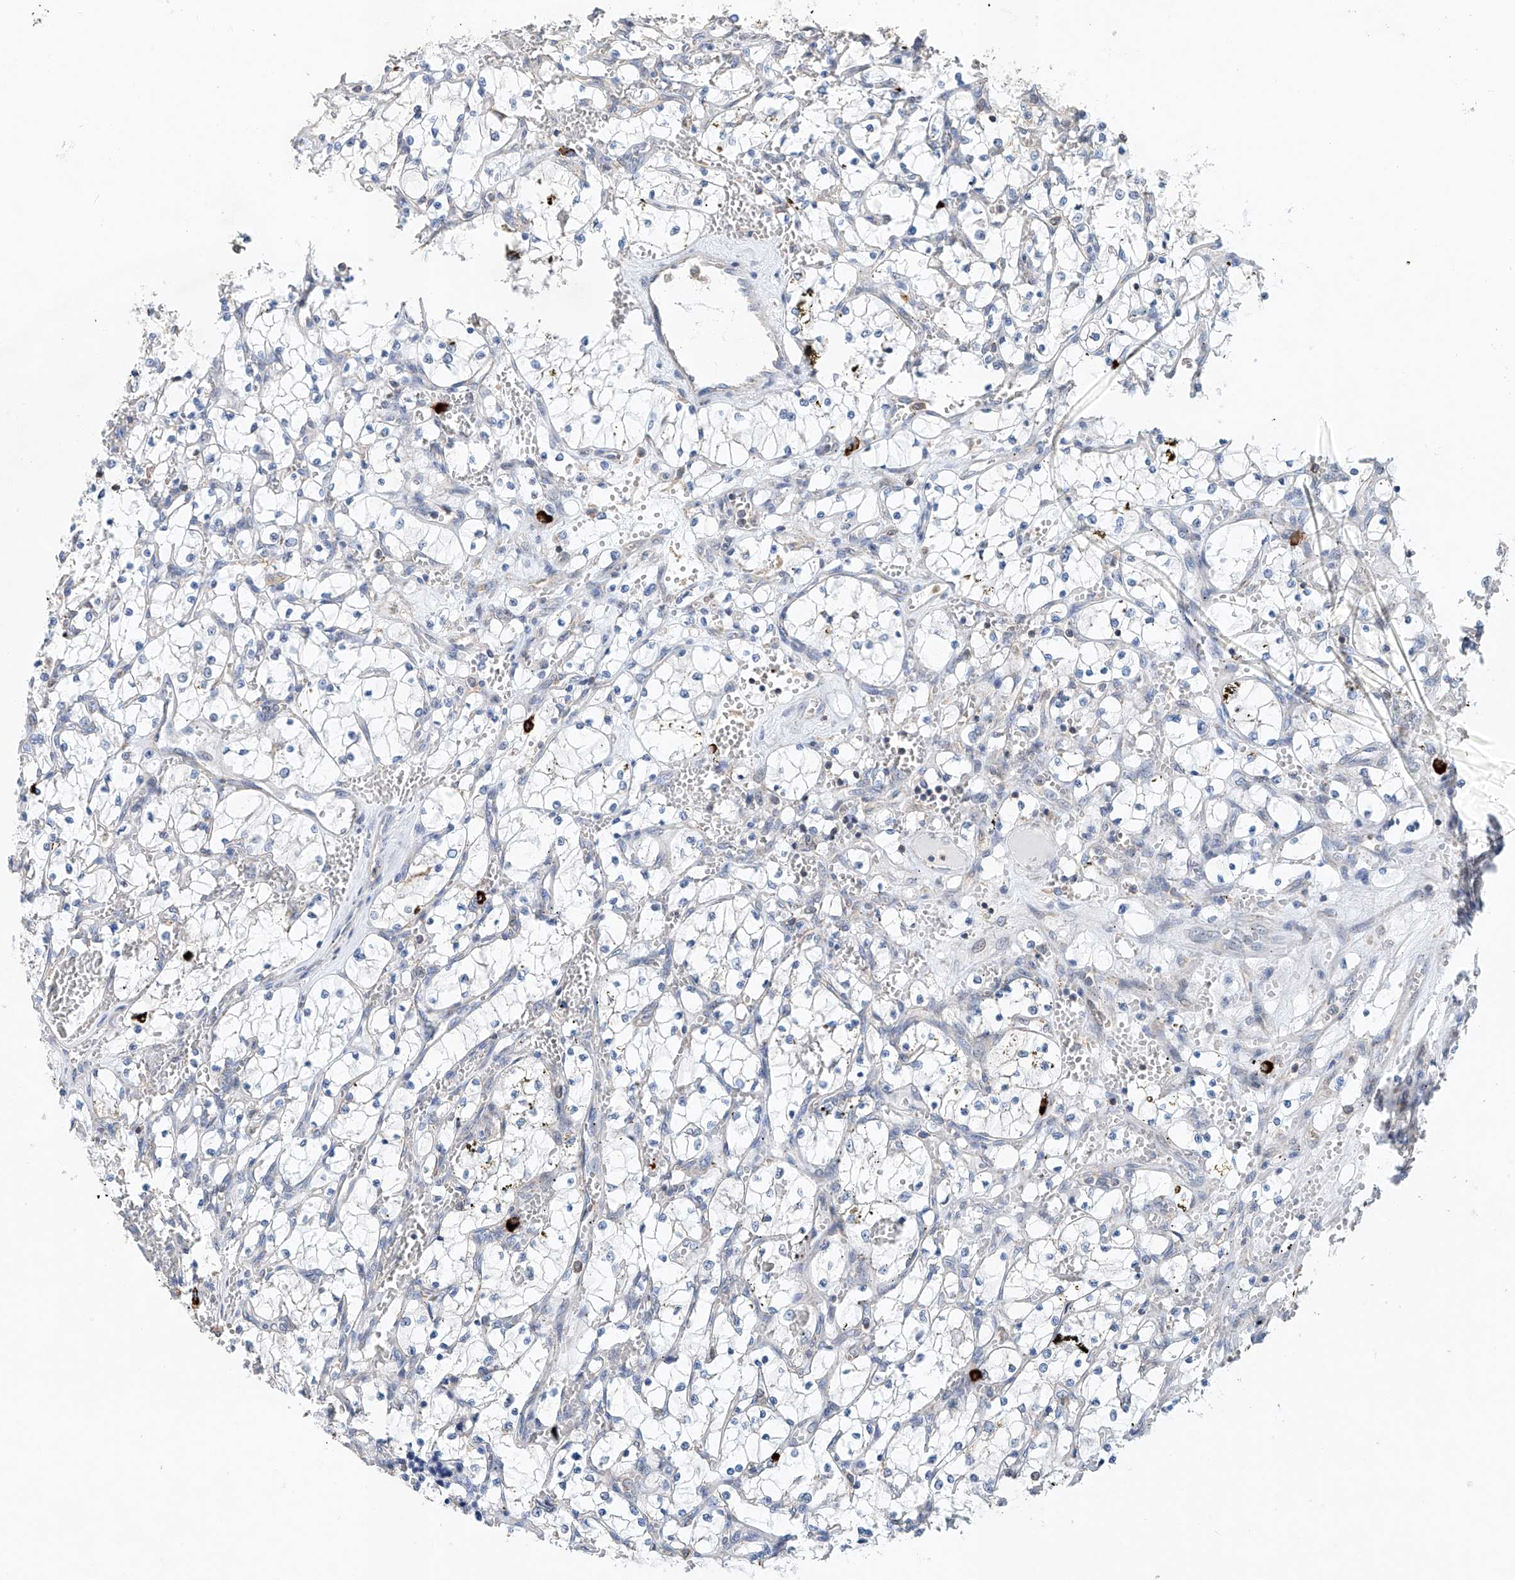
{"staining": {"intensity": "negative", "quantity": "none", "location": "none"}, "tissue": "renal cancer", "cell_type": "Tumor cells", "image_type": "cancer", "snomed": [{"axis": "morphology", "description": "Adenocarcinoma, NOS"}, {"axis": "topography", "description": "Kidney"}], "caption": "IHC image of neoplastic tissue: human adenocarcinoma (renal) stained with DAB (3,3'-diaminobenzidine) reveals no significant protein staining in tumor cells.", "gene": "KLF15", "patient": {"sex": "female", "age": 69}}